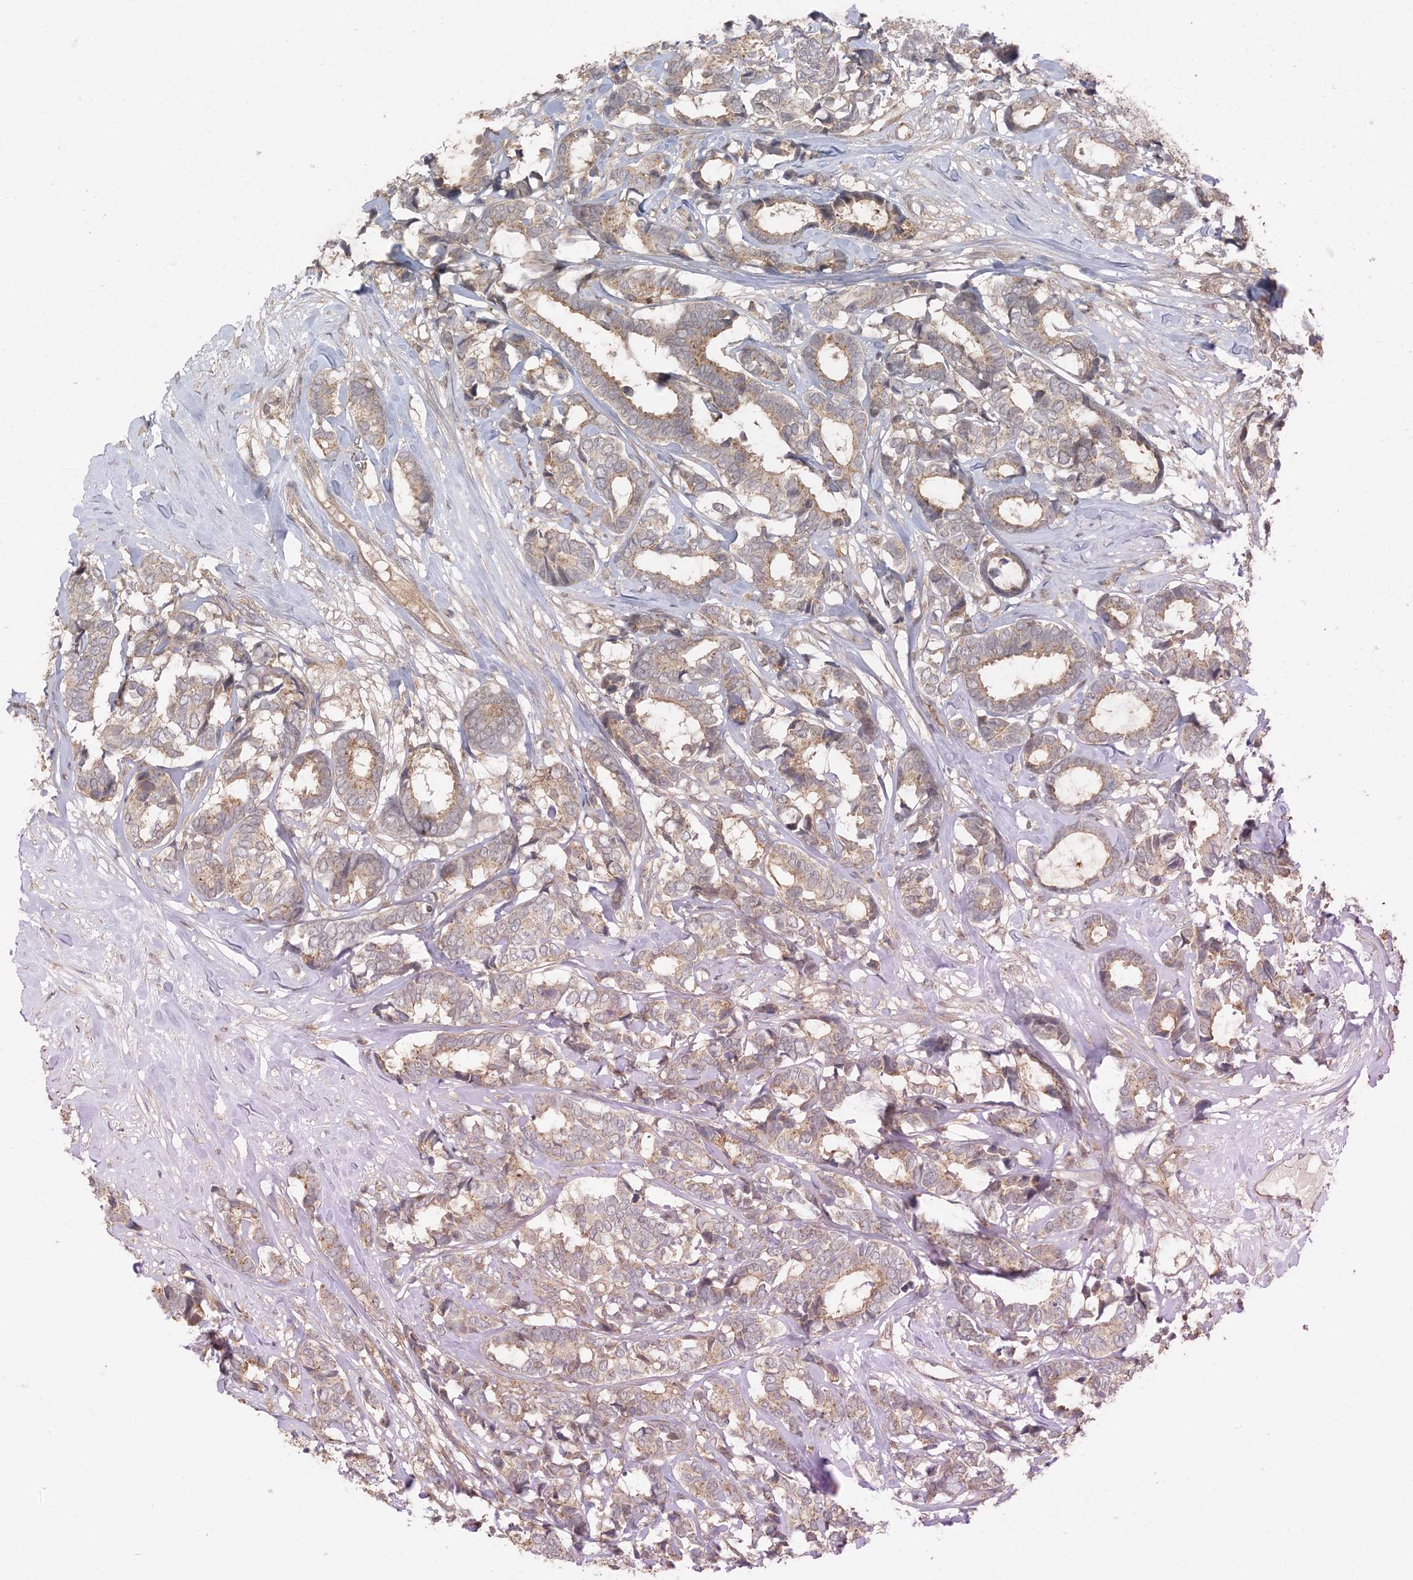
{"staining": {"intensity": "moderate", "quantity": "25%-75%", "location": "cytoplasmic/membranous"}, "tissue": "breast cancer", "cell_type": "Tumor cells", "image_type": "cancer", "snomed": [{"axis": "morphology", "description": "Duct carcinoma"}, {"axis": "topography", "description": "Breast"}], "caption": "High-magnification brightfield microscopy of infiltrating ductal carcinoma (breast) stained with DAB (3,3'-diaminobenzidine) (brown) and counterstained with hematoxylin (blue). tumor cells exhibit moderate cytoplasmic/membranous expression is seen in about25%-75% of cells.", "gene": "OBI1", "patient": {"sex": "female", "age": 87}}